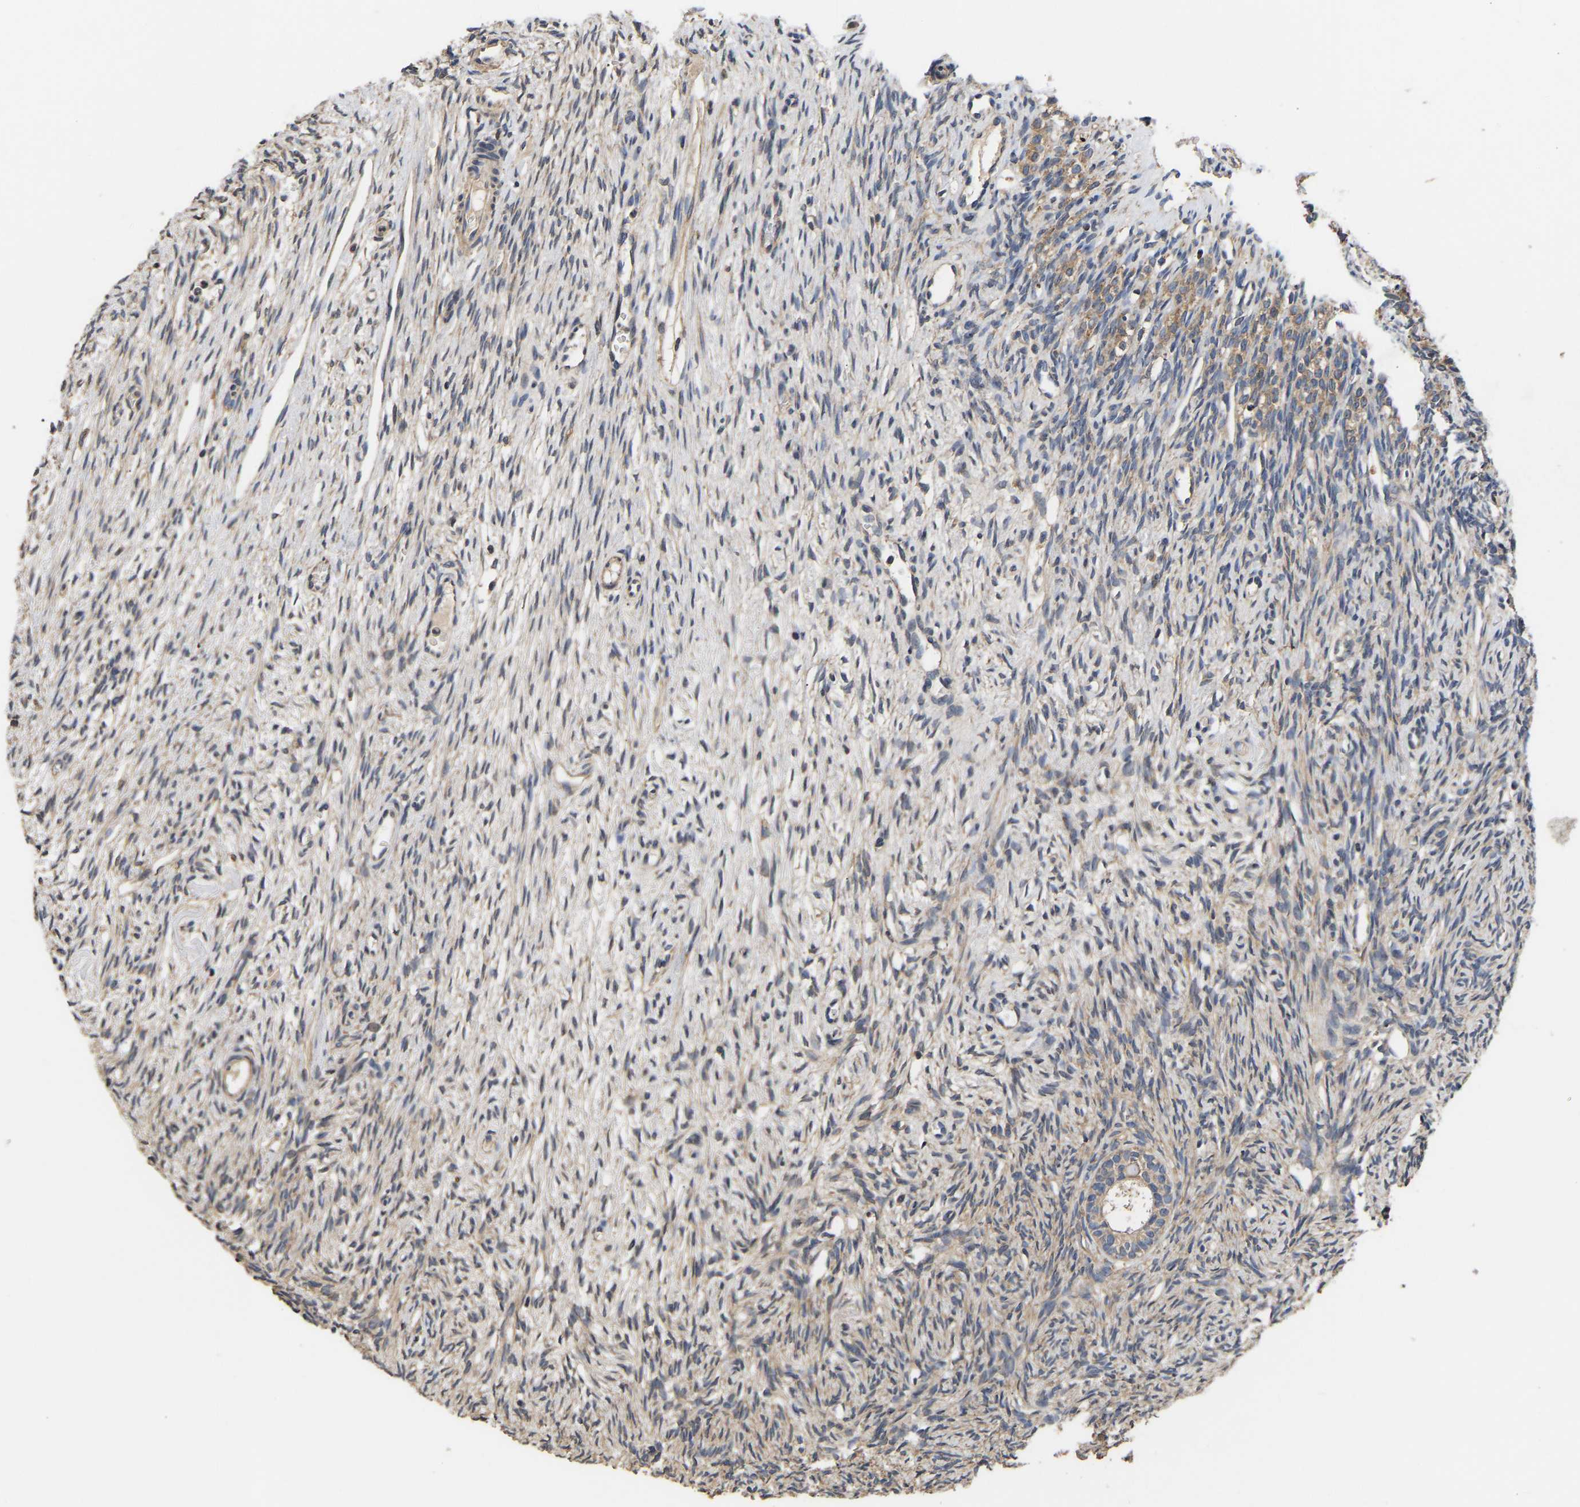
{"staining": {"intensity": "weak", "quantity": ">75%", "location": "cytoplasmic/membranous"}, "tissue": "ovary", "cell_type": "Follicle cells", "image_type": "normal", "snomed": [{"axis": "morphology", "description": "Normal tissue, NOS"}, {"axis": "topography", "description": "Ovary"}], "caption": "Ovary stained with a brown dye reveals weak cytoplasmic/membranous positive staining in approximately >75% of follicle cells.", "gene": "AIMP2", "patient": {"sex": "female", "age": 33}}